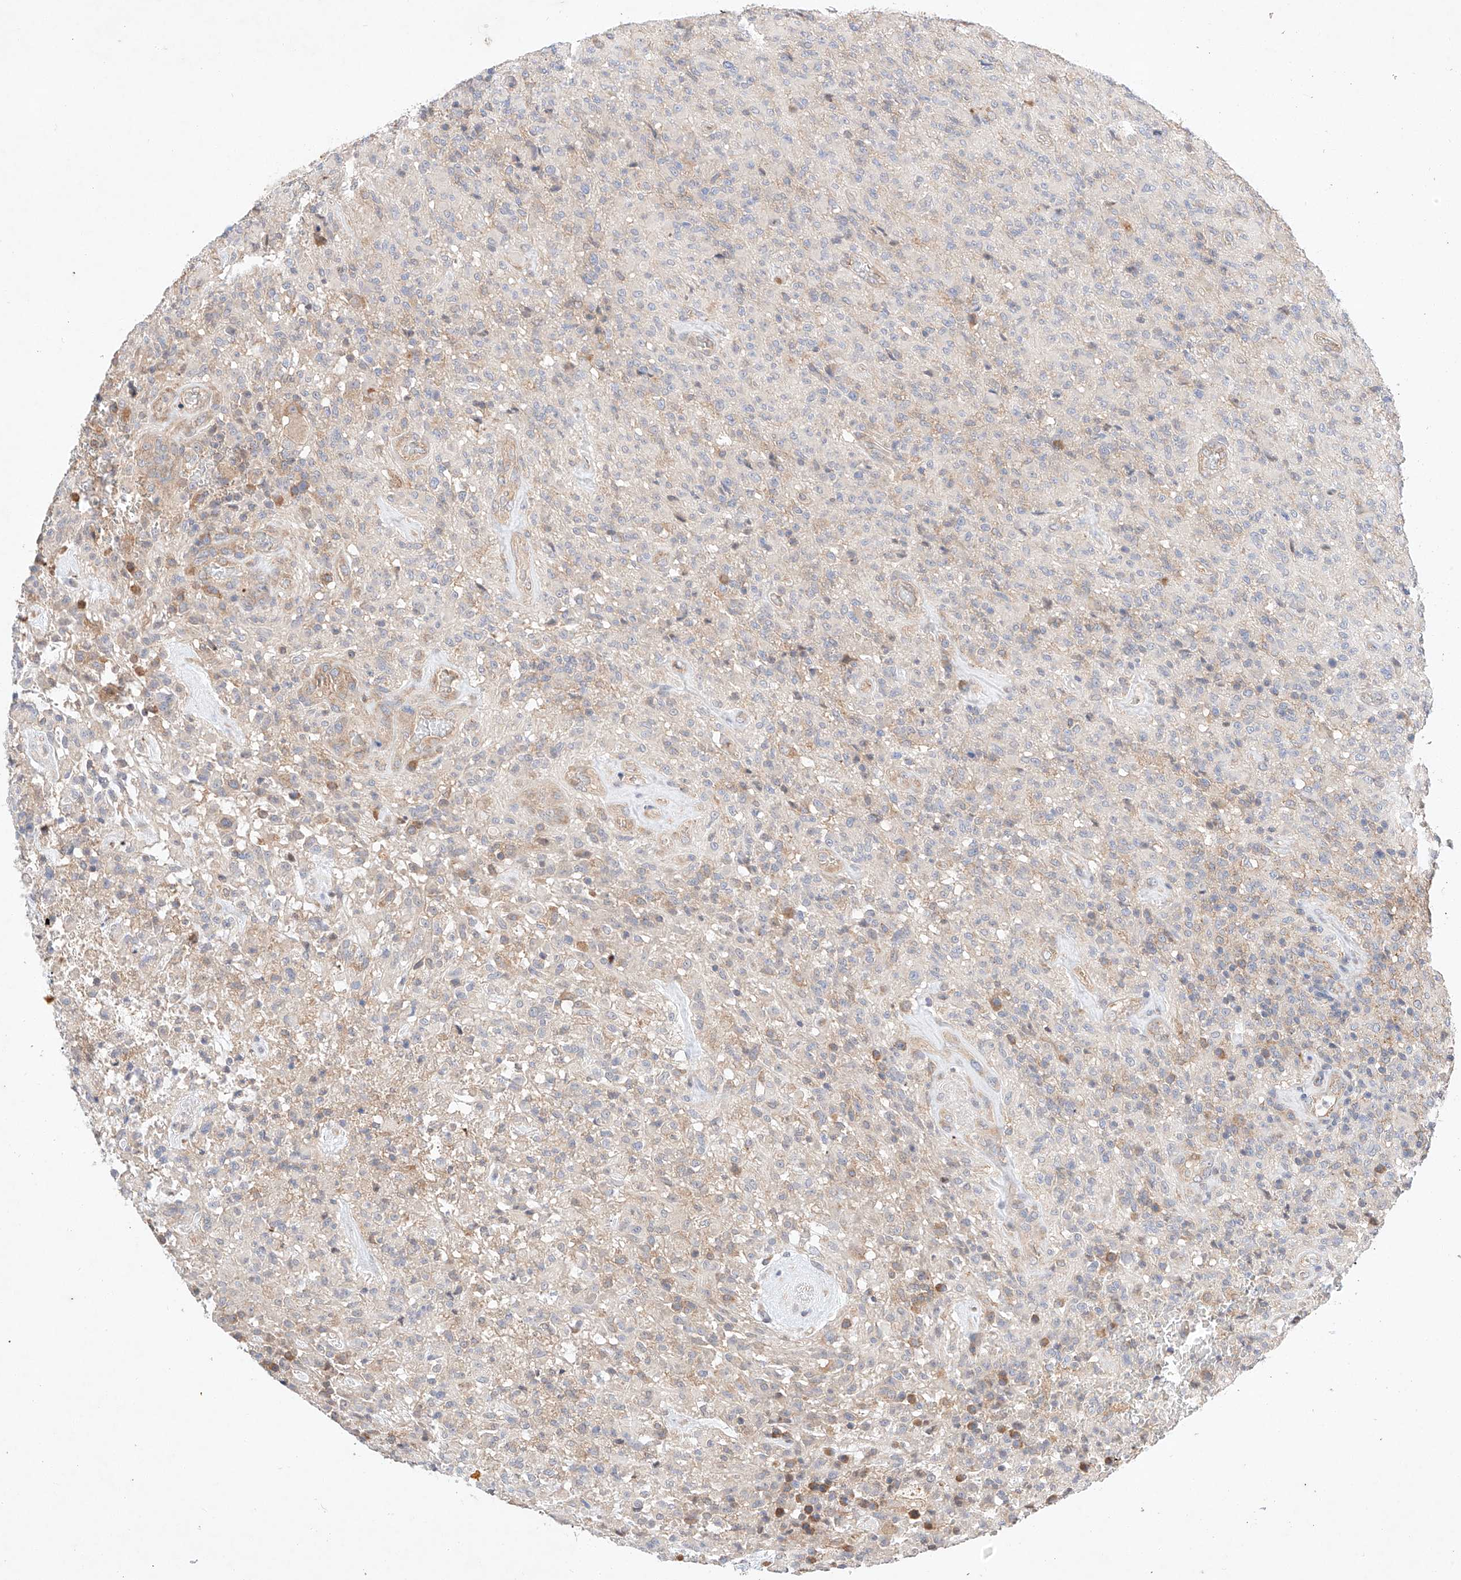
{"staining": {"intensity": "negative", "quantity": "none", "location": "none"}, "tissue": "glioma", "cell_type": "Tumor cells", "image_type": "cancer", "snomed": [{"axis": "morphology", "description": "Glioma, malignant, High grade"}, {"axis": "topography", "description": "Brain"}], "caption": "Tumor cells show no significant protein positivity in malignant high-grade glioma.", "gene": "C6orf118", "patient": {"sex": "female", "age": 57}}